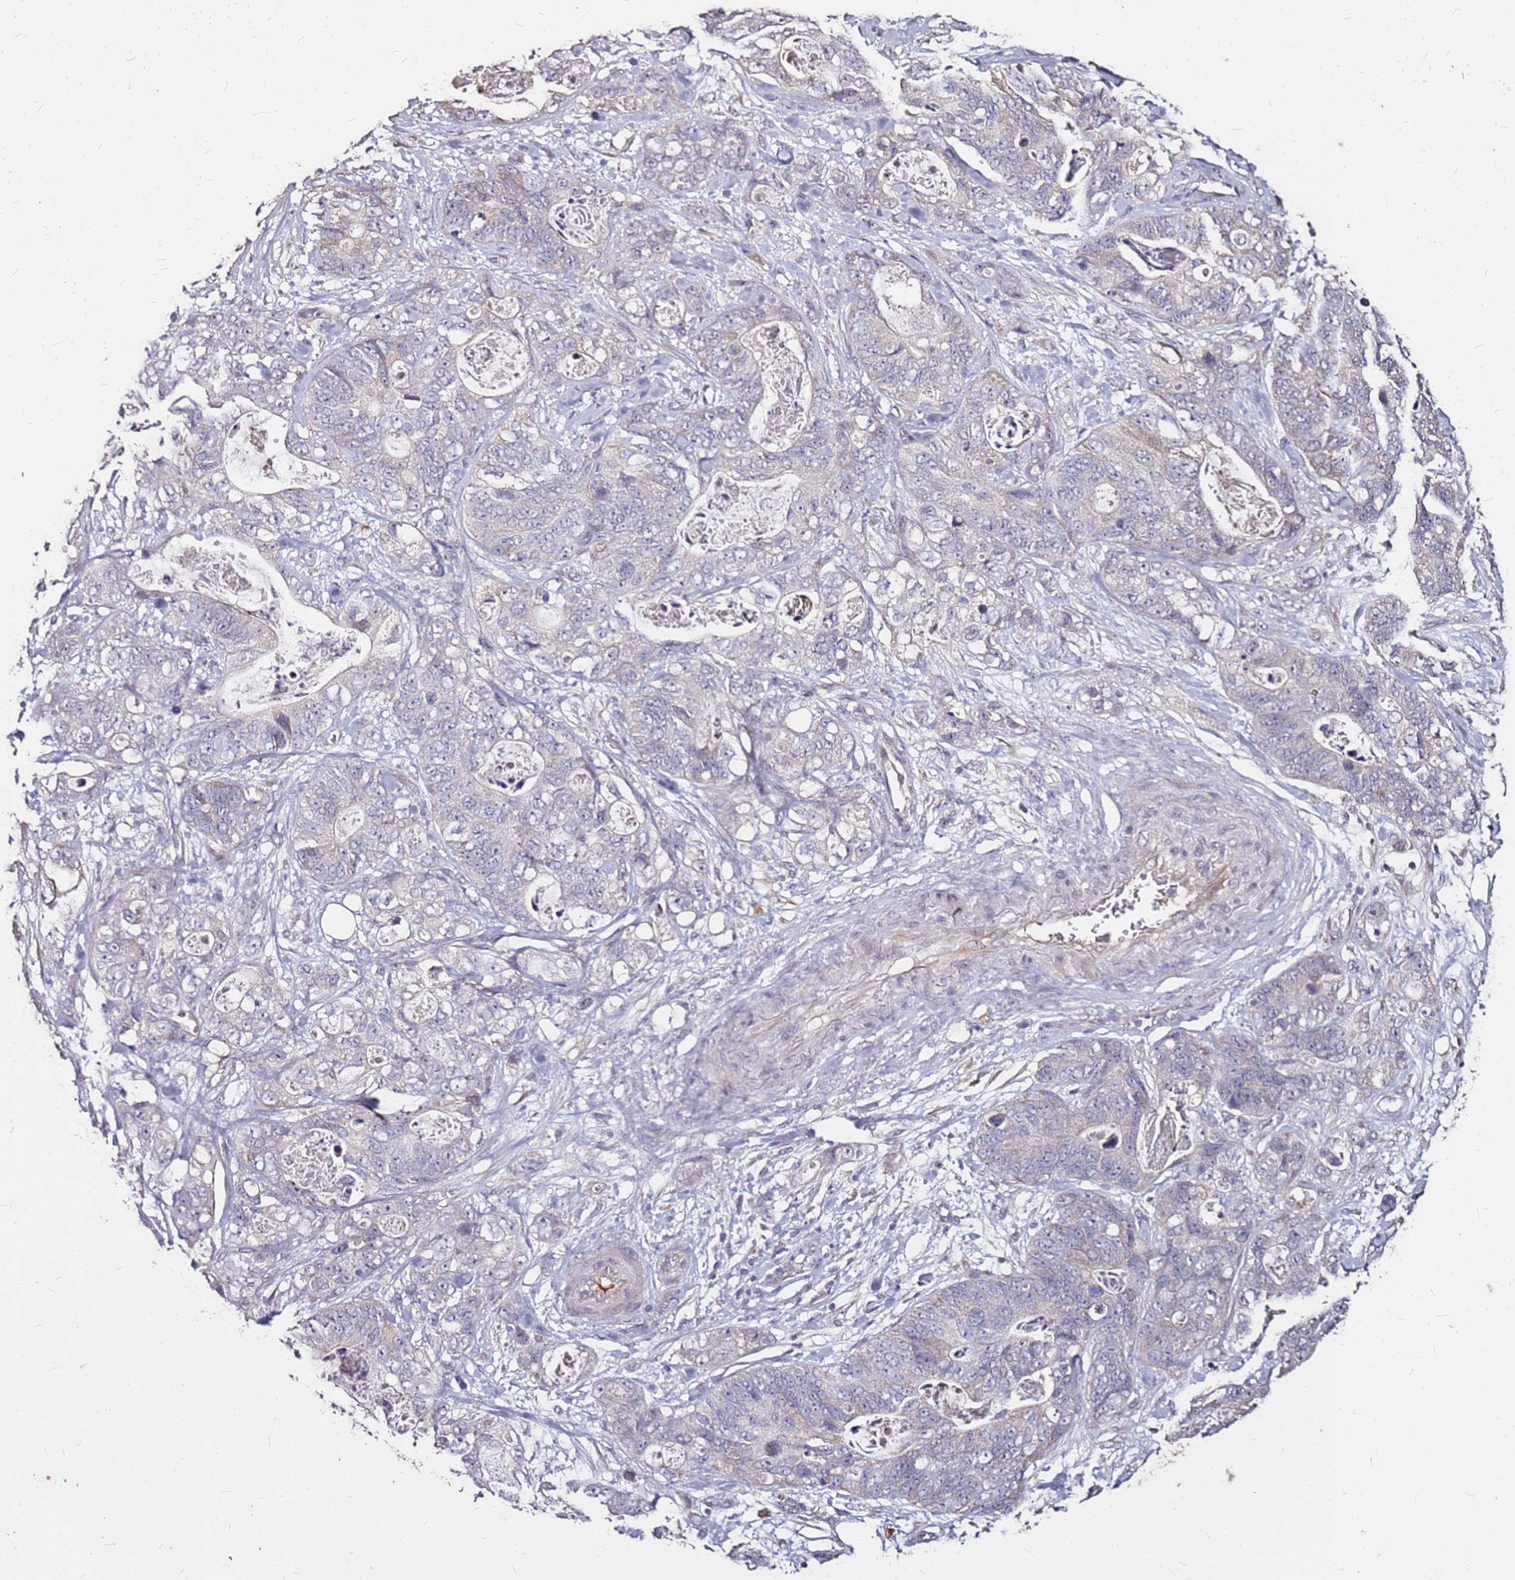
{"staining": {"intensity": "weak", "quantity": "<25%", "location": "cytoplasmic/membranous"}, "tissue": "stomach cancer", "cell_type": "Tumor cells", "image_type": "cancer", "snomed": [{"axis": "morphology", "description": "Normal tissue, NOS"}, {"axis": "morphology", "description": "Adenocarcinoma, NOS"}, {"axis": "topography", "description": "Stomach"}], "caption": "There is no significant staining in tumor cells of stomach cancer (adenocarcinoma). Brightfield microscopy of immunohistochemistry (IHC) stained with DAB (brown) and hematoxylin (blue), captured at high magnification.", "gene": "DCDC2C", "patient": {"sex": "female", "age": 89}}